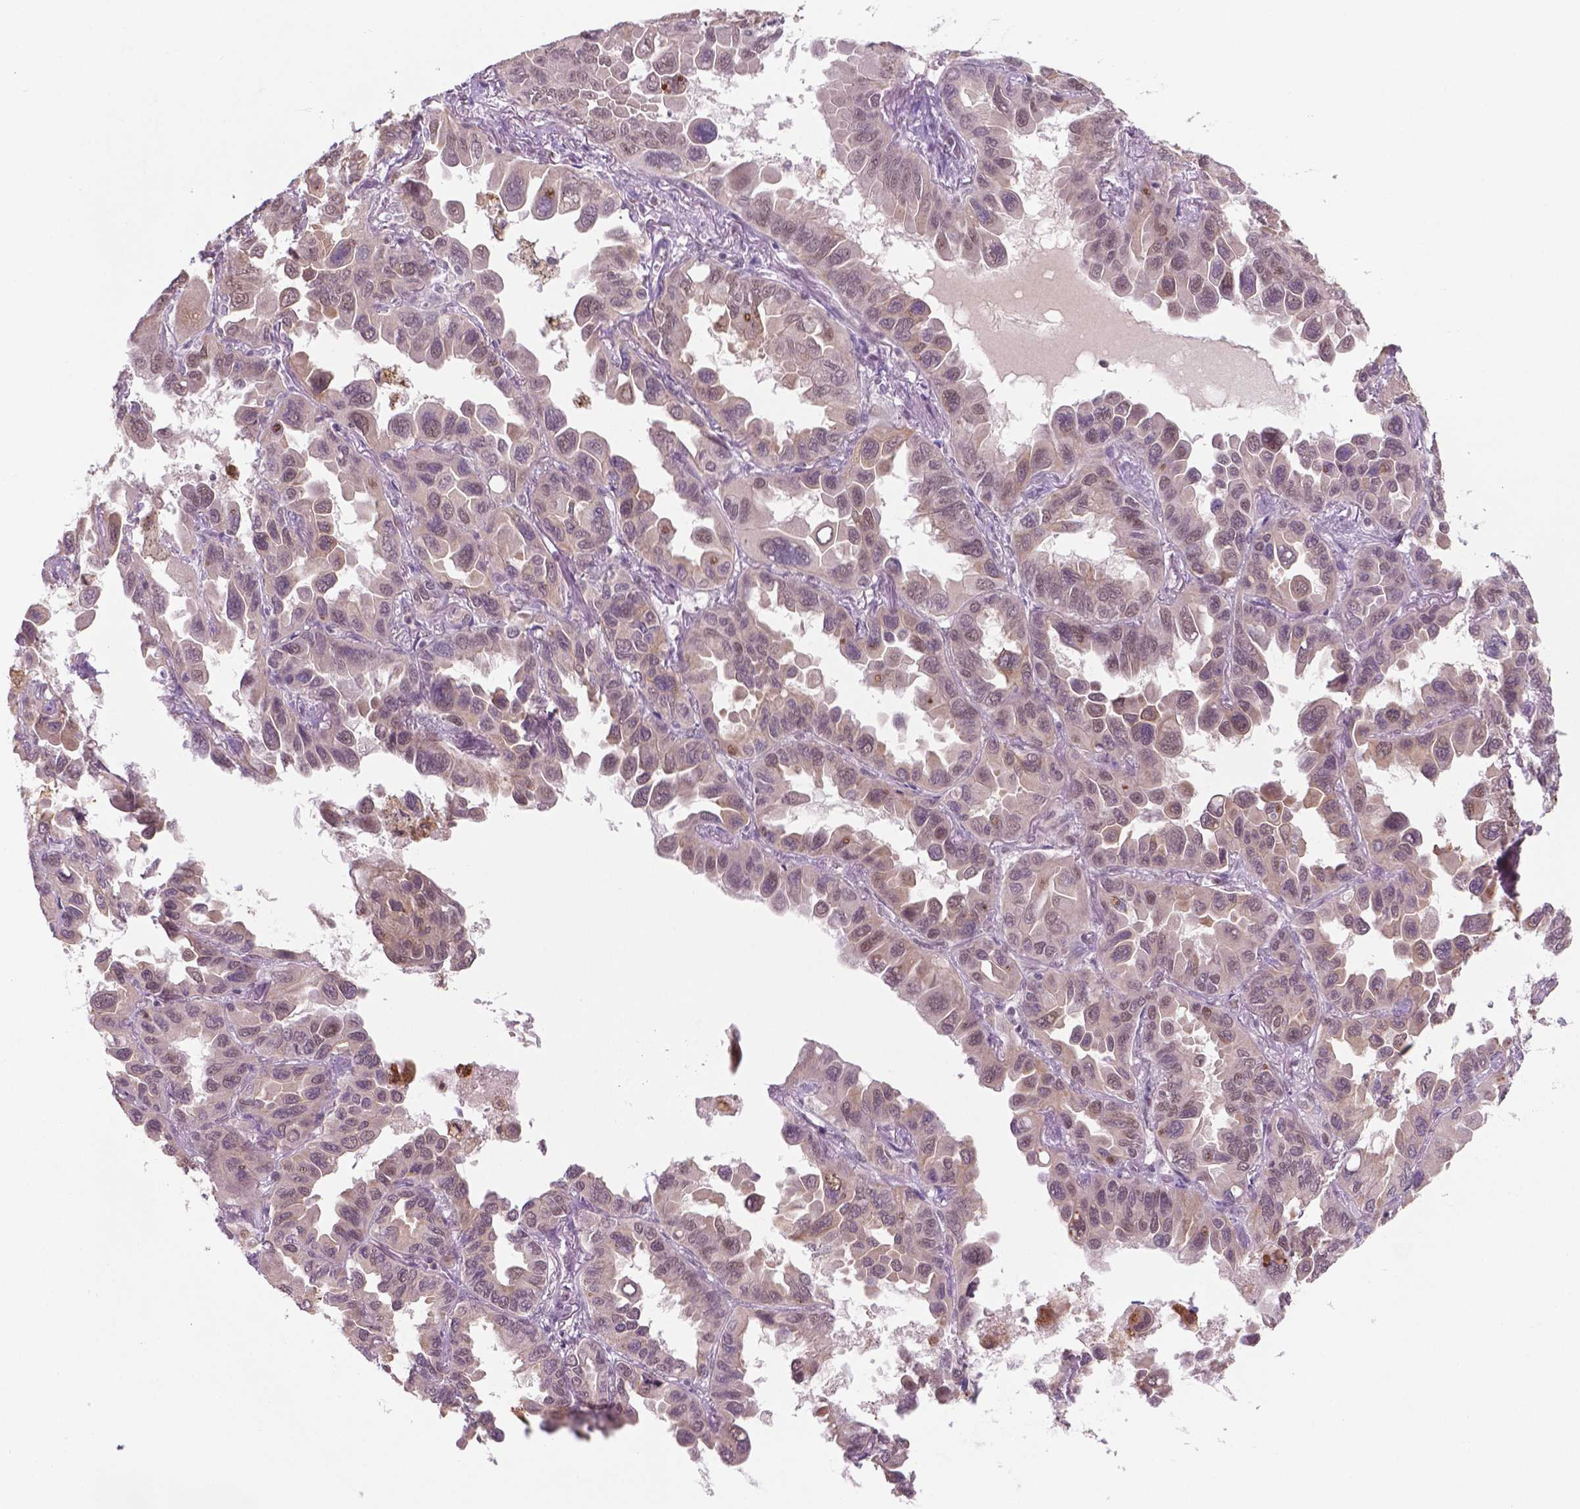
{"staining": {"intensity": "moderate", "quantity": ">75%", "location": "nuclear"}, "tissue": "lung cancer", "cell_type": "Tumor cells", "image_type": "cancer", "snomed": [{"axis": "morphology", "description": "Adenocarcinoma, NOS"}, {"axis": "topography", "description": "Lung"}], "caption": "A medium amount of moderate nuclear positivity is present in about >75% of tumor cells in lung cancer (adenocarcinoma) tissue. Ihc stains the protein of interest in brown and the nuclei are stained blue.", "gene": "PHAX", "patient": {"sex": "male", "age": 64}}